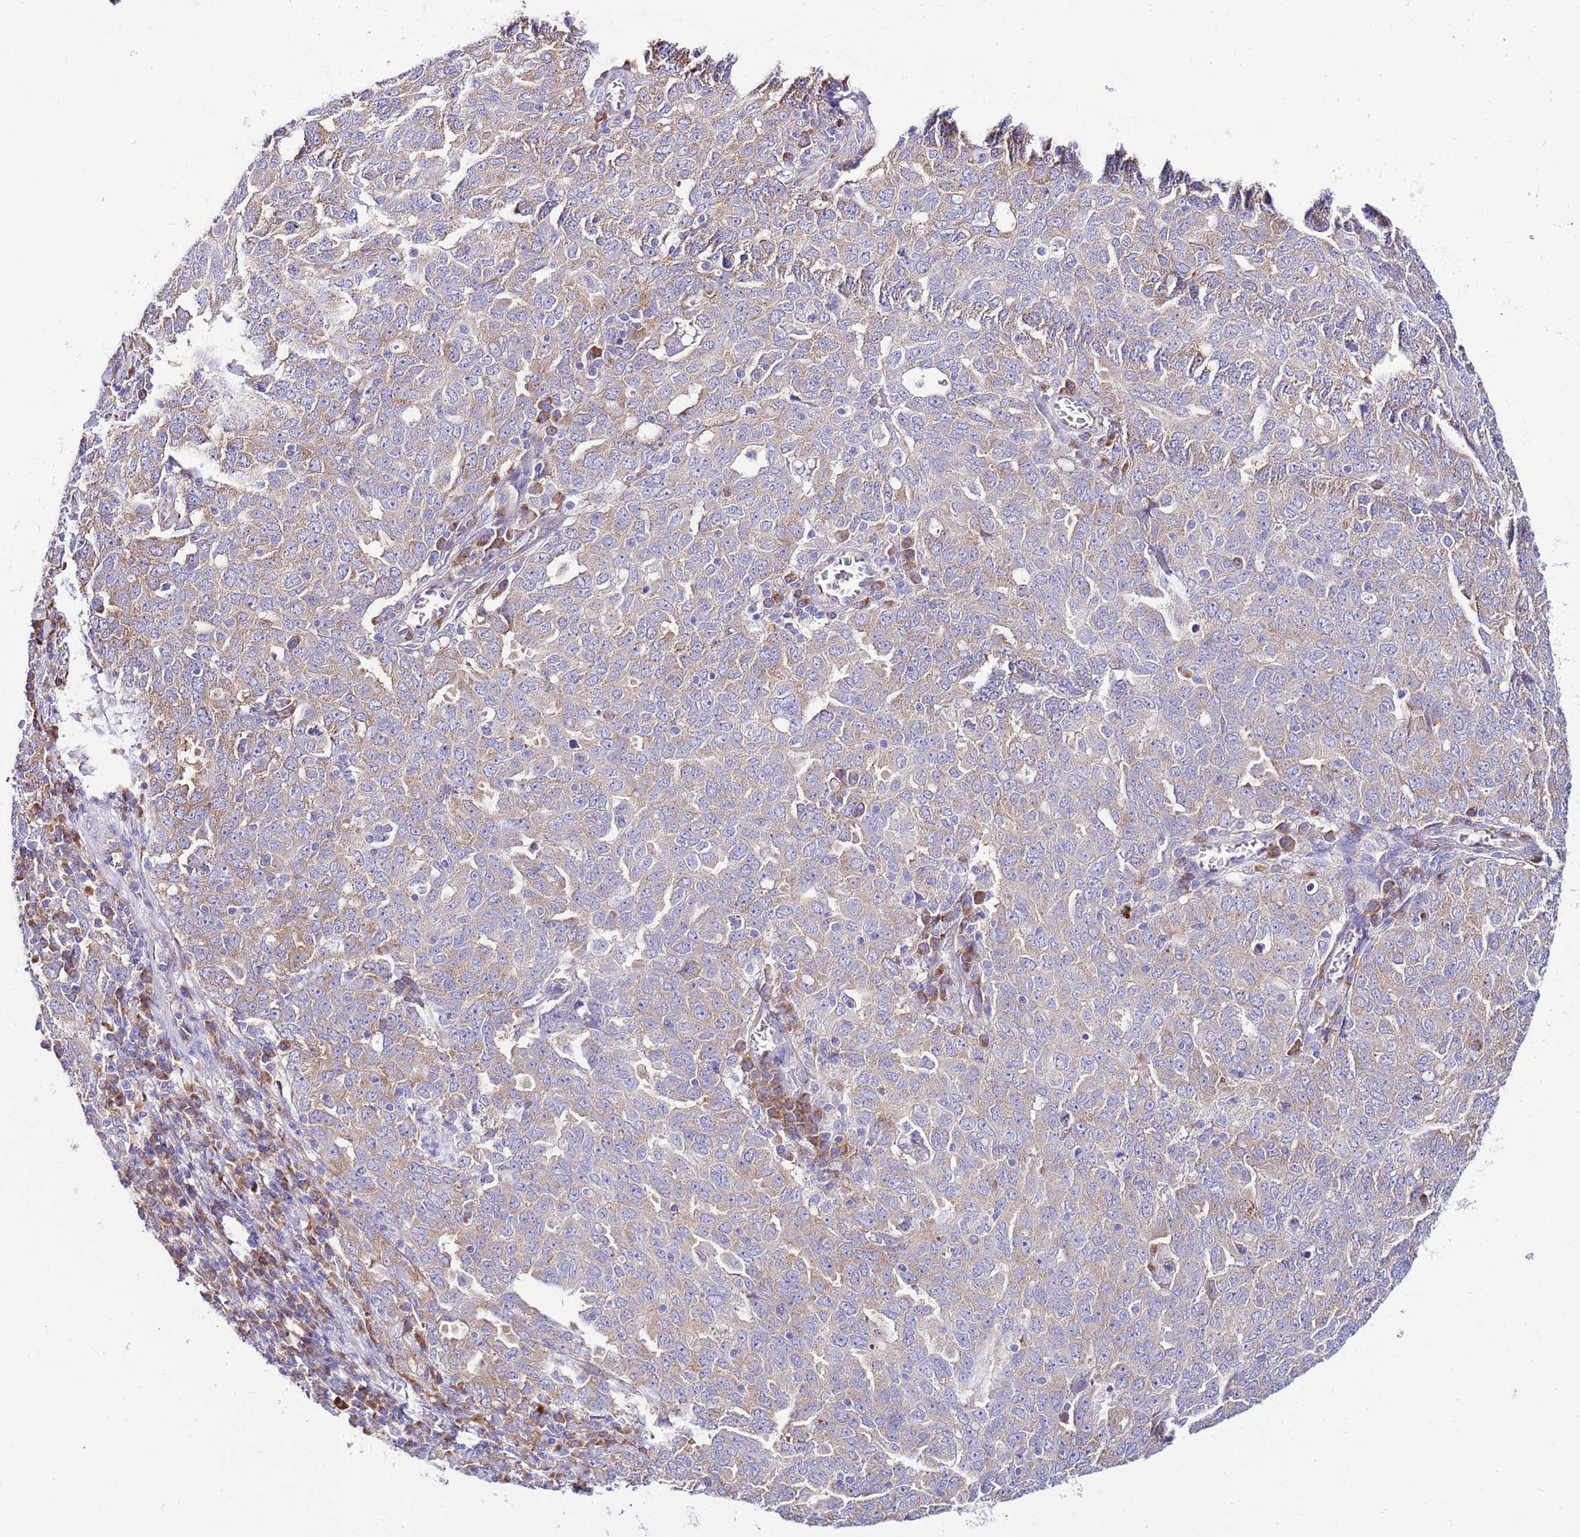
{"staining": {"intensity": "weak", "quantity": ">75%", "location": "cytoplasmic/membranous"}, "tissue": "ovarian cancer", "cell_type": "Tumor cells", "image_type": "cancer", "snomed": [{"axis": "morphology", "description": "Carcinoma, endometroid"}, {"axis": "topography", "description": "Ovary"}], "caption": "Weak cytoplasmic/membranous expression is seen in about >75% of tumor cells in ovarian endometroid carcinoma.", "gene": "RPS10", "patient": {"sex": "female", "age": 62}}